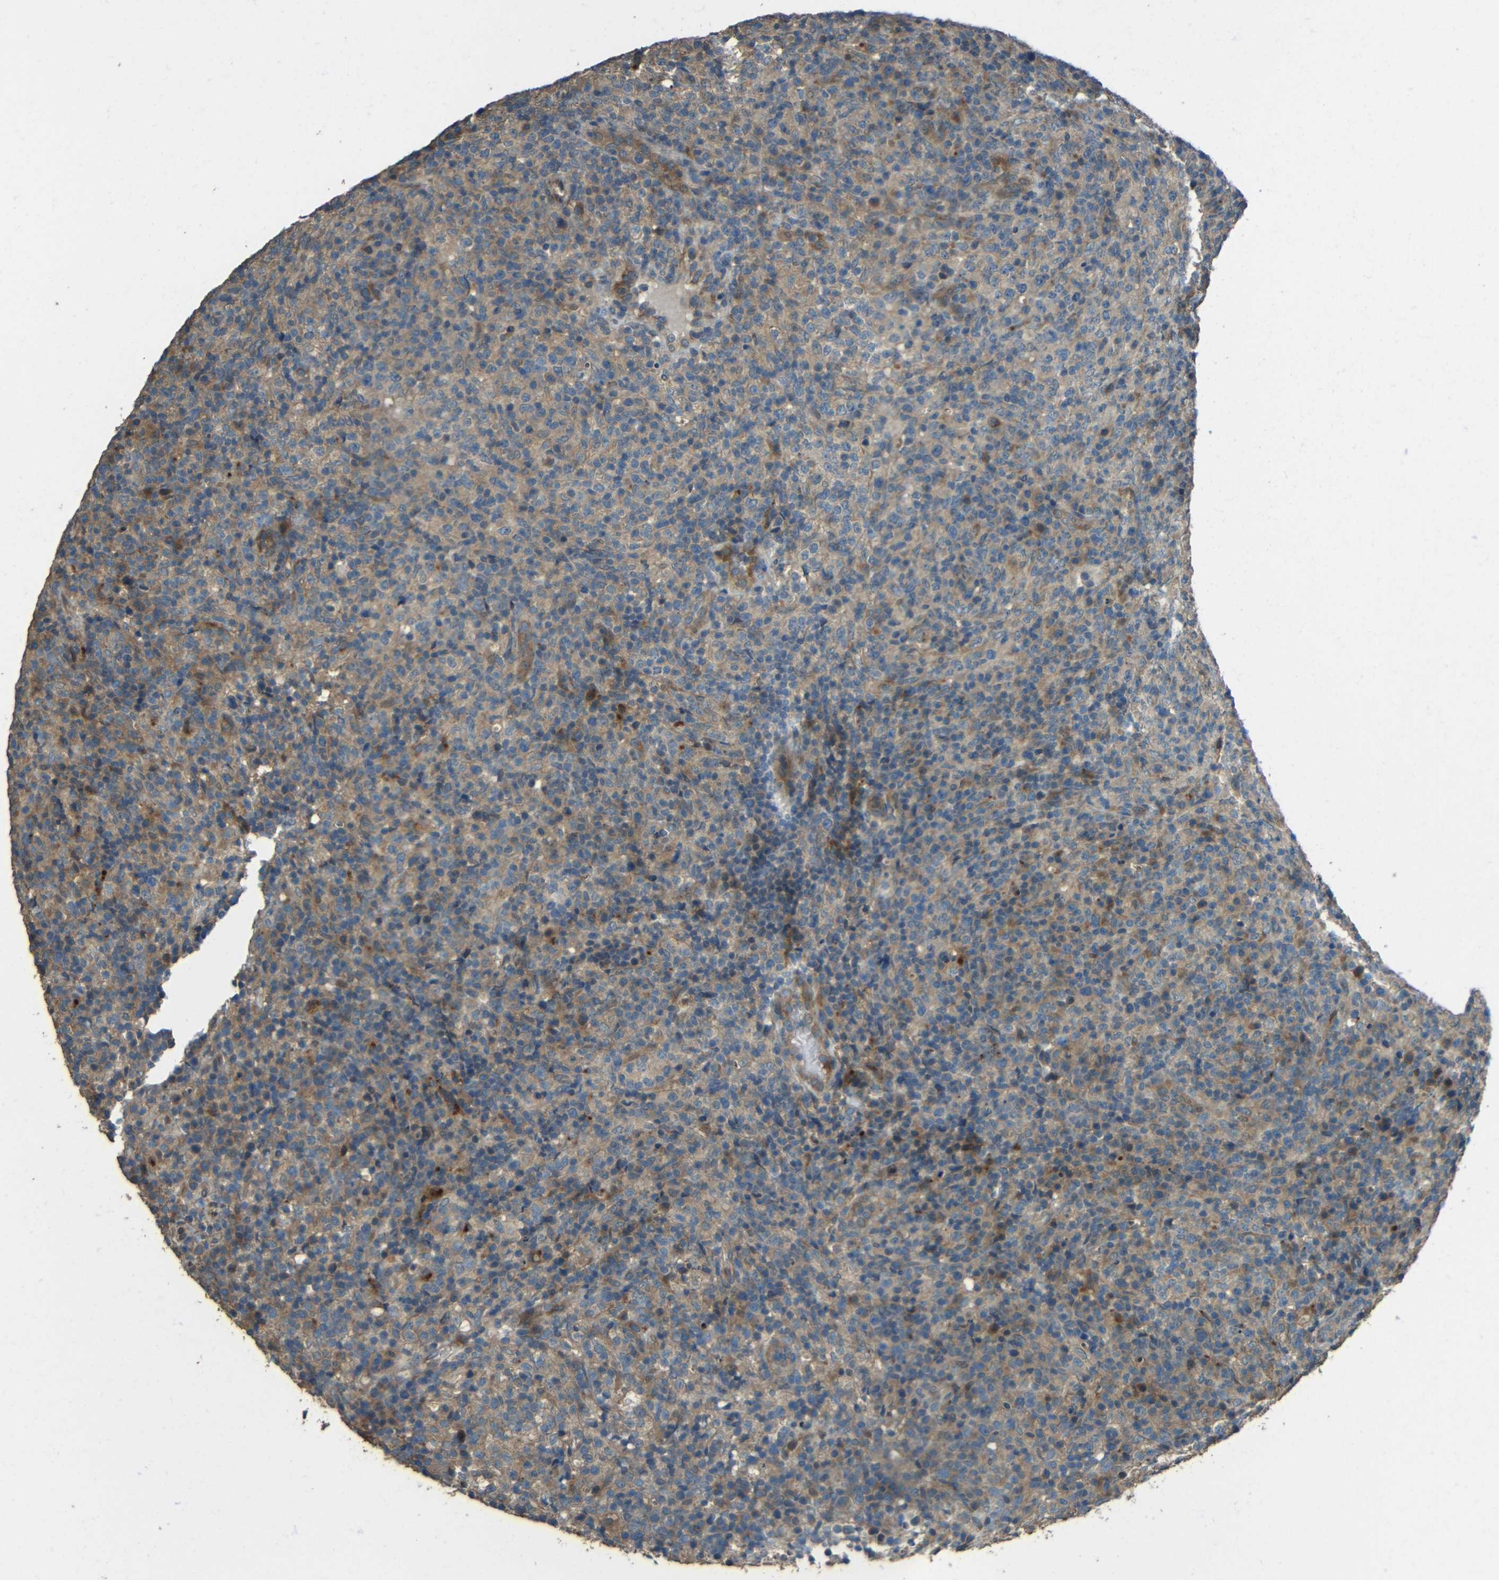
{"staining": {"intensity": "weak", "quantity": ">75%", "location": "cytoplasmic/membranous"}, "tissue": "lymphoma", "cell_type": "Tumor cells", "image_type": "cancer", "snomed": [{"axis": "morphology", "description": "Malignant lymphoma, non-Hodgkin's type, High grade"}, {"axis": "topography", "description": "Lymph node"}], "caption": "Immunohistochemistry (IHC) histopathology image of human high-grade malignant lymphoma, non-Hodgkin's type stained for a protein (brown), which reveals low levels of weak cytoplasmic/membranous staining in about >75% of tumor cells.", "gene": "ACACA", "patient": {"sex": "female", "age": 76}}